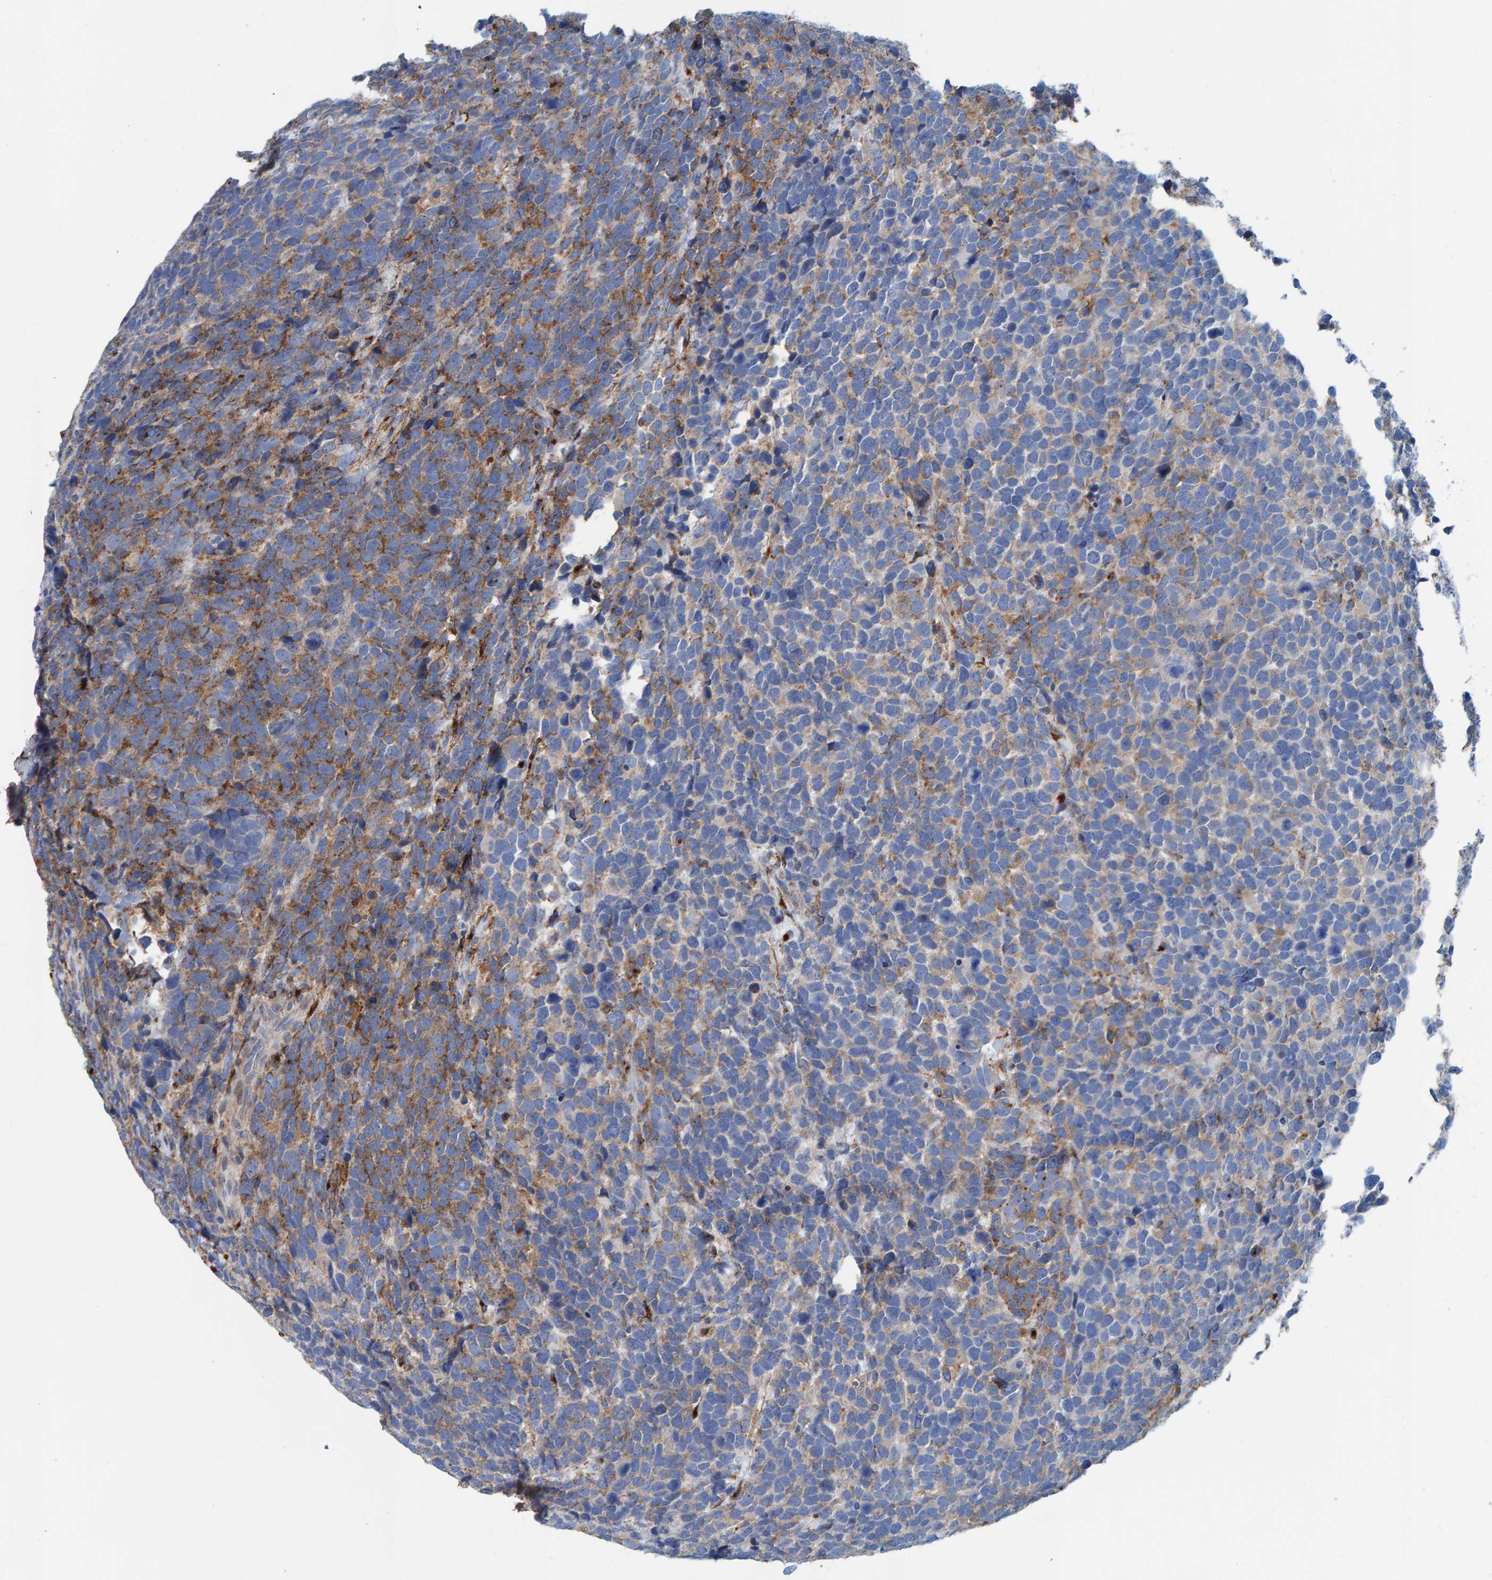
{"staining": {"intensity": "moderate", "quantity": "25%-75%", "location": "cytoplasmic/membranous"}, "tissue": "urothelial cancer", "cell_type": "Tumor cells", "image_type": "cancer", "snomed": [{"axis": "morphology", "description": "Urothelial carcinoma, High grade"}, {"axis": "topography", "description": "Urinary bladder"}], "caption": "Protein analysis of high-grade urothelial carcinoma tissue reveals moderate cytoplasmic/membranous staining in about 25%-75% of tumor cells.", "gene": "LRP1", "patient": {"sex": "female", "age": 82}}